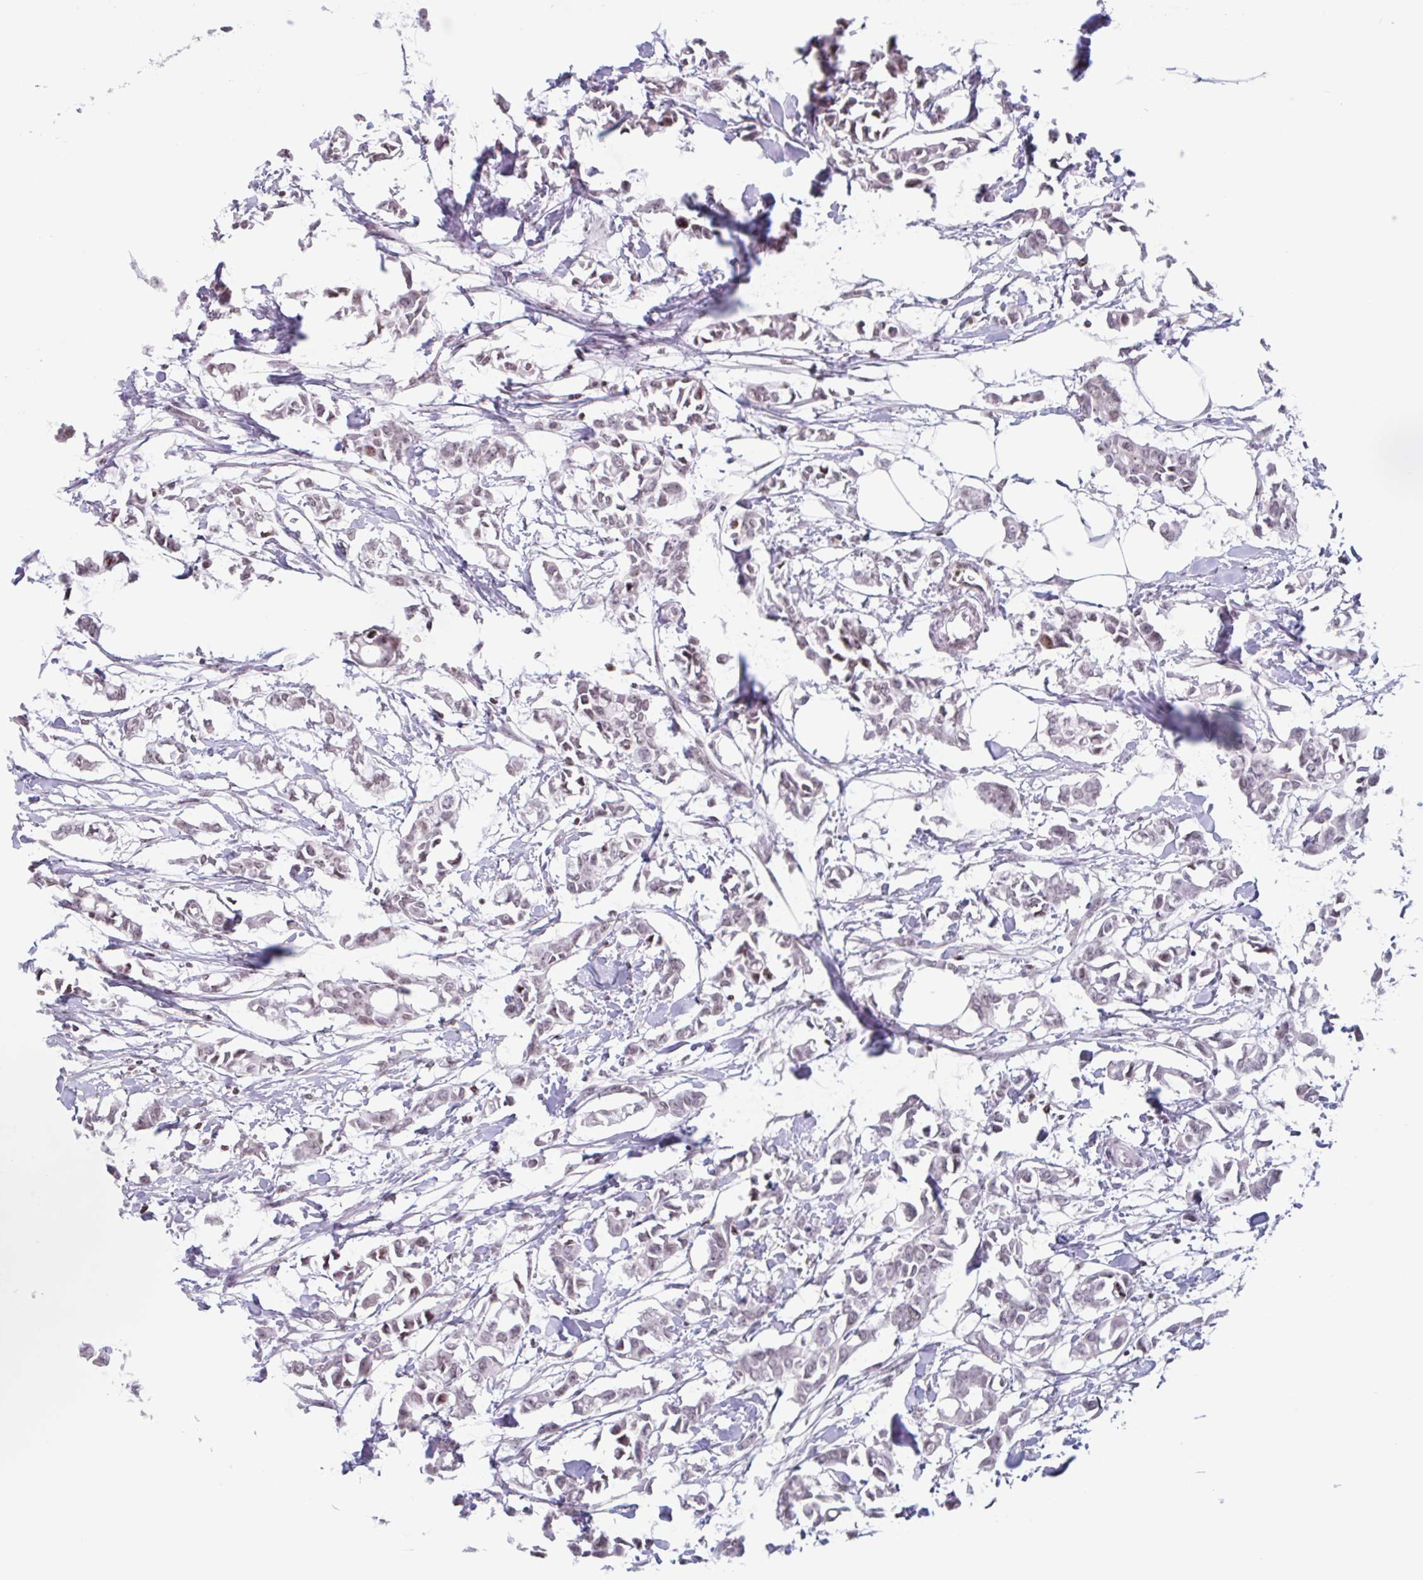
{"staining": {"intensity": "weak", "quantity": "25%-75%", "location": "nuclear"}, "tissue": "breast cancer", "cell_type": "Tumor cells", "image_type": "cancer", "snomed": [{"axis": "morphology", "description": "Duct carcinoma"}, {"axis": "topography", "description": "Breast"}], "caption": "Intraductal carcinoma (breast) stained with a brown dye reveals weak nuclear positive staining in about 25%-75% of tumor cells.", "gene": "NOL6", "patient": {"sex": "female", "age": 41}}